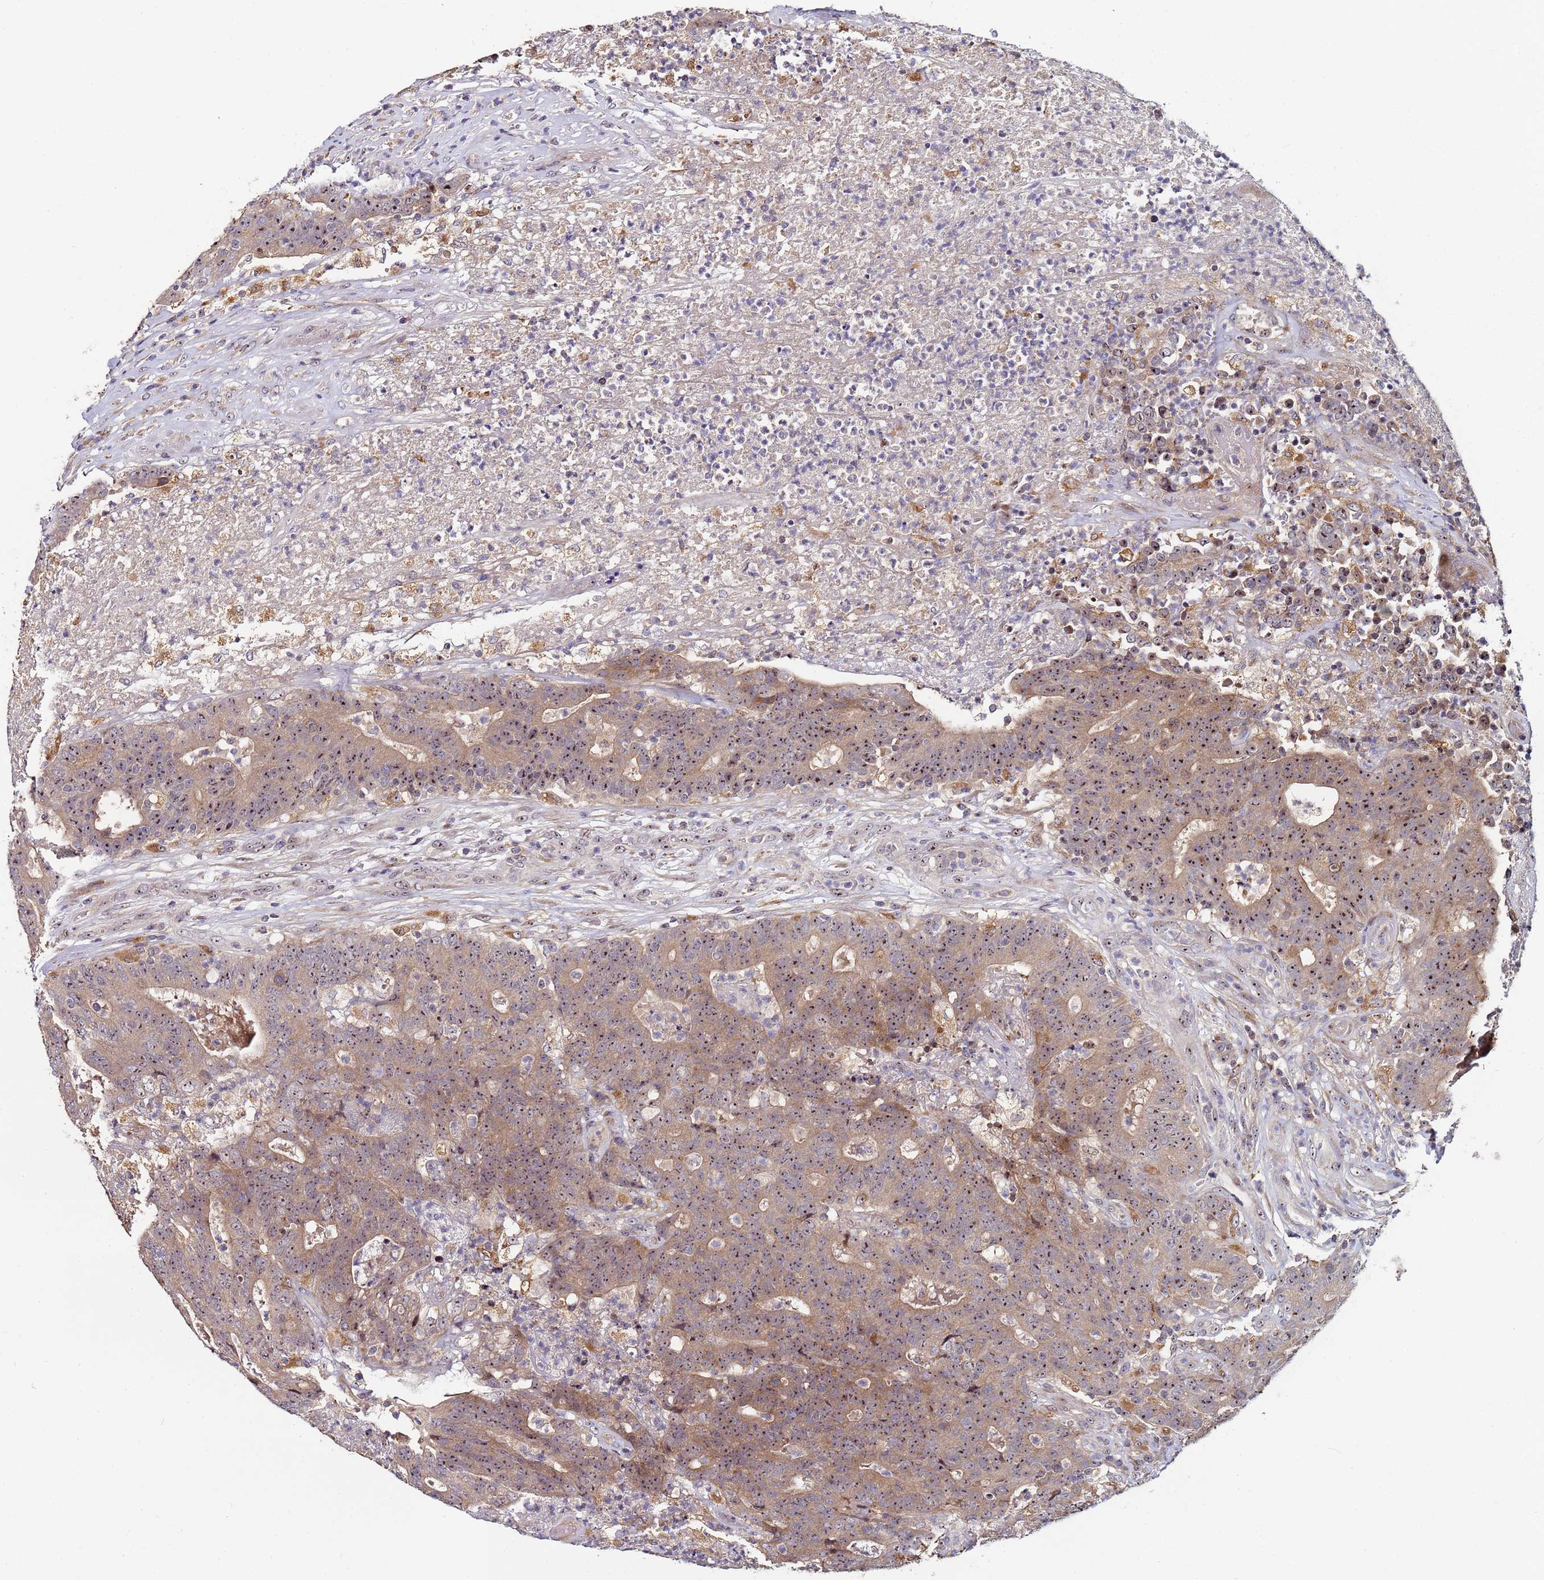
{"staining": {"intensity": "strong", "quantity": ">75%", "location": "cytoplasmic/membranous,nuclear"}, "tissue": "colorectal cancer", "cell_type": "Tumor cells", "image_type": "cancer", "snomed": [{"axis": "morphology", "description": "Adenocarcinoma, NOS"}, {"axis": "topography", "description": "Colon"}], "caption": "Tumor cells demonstrate strong cytoplasmic/membranous and nuclear positivity in about >75% of cells in colorectal cancer (adenocarcinoma).", "gene": "KRI1", "patient": {"sex": "female", "age": 75}}